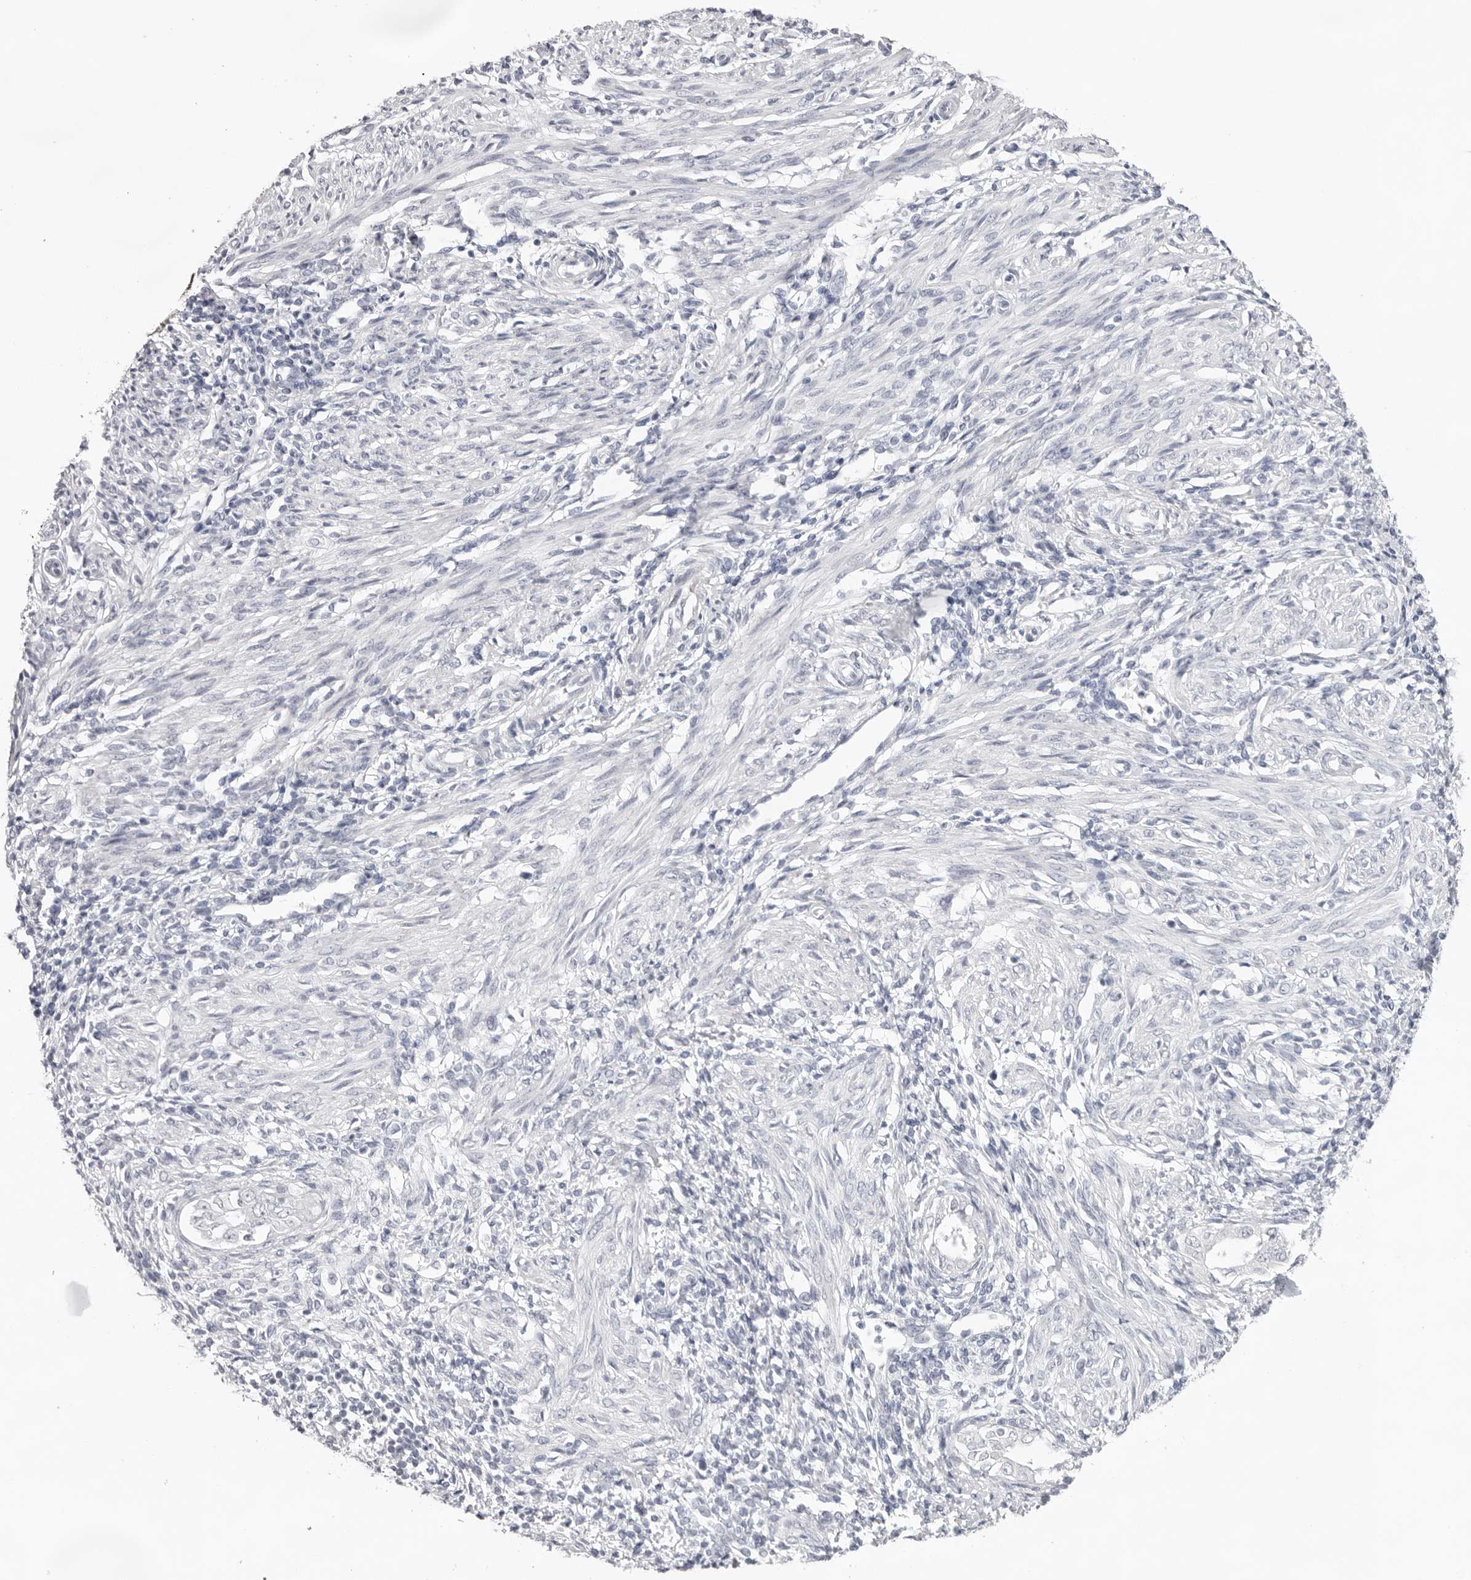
{"staining": {"intensity": "negative", "quantity": "none", "location": "none"}, "tissue": "endometrium", "cell_type": "Cells in endometrial stroma", "image_type": "normal", "snomed": [{"axis": "morphology", "description": "Normal tissue, NOS"}, {"axis": "topography", "description": "Endometrium"}], "caption": "There is no significant positivity in cells in endometrial stroma of endometrium. Brightfield microscopy of IHC stained with DAB (3,3'-diaminobenzidine) (brown) and hematoxylin (blue), captured at high magnification.", "gene": "KLK12", "patient": {"sex": "female", "age": 66}}